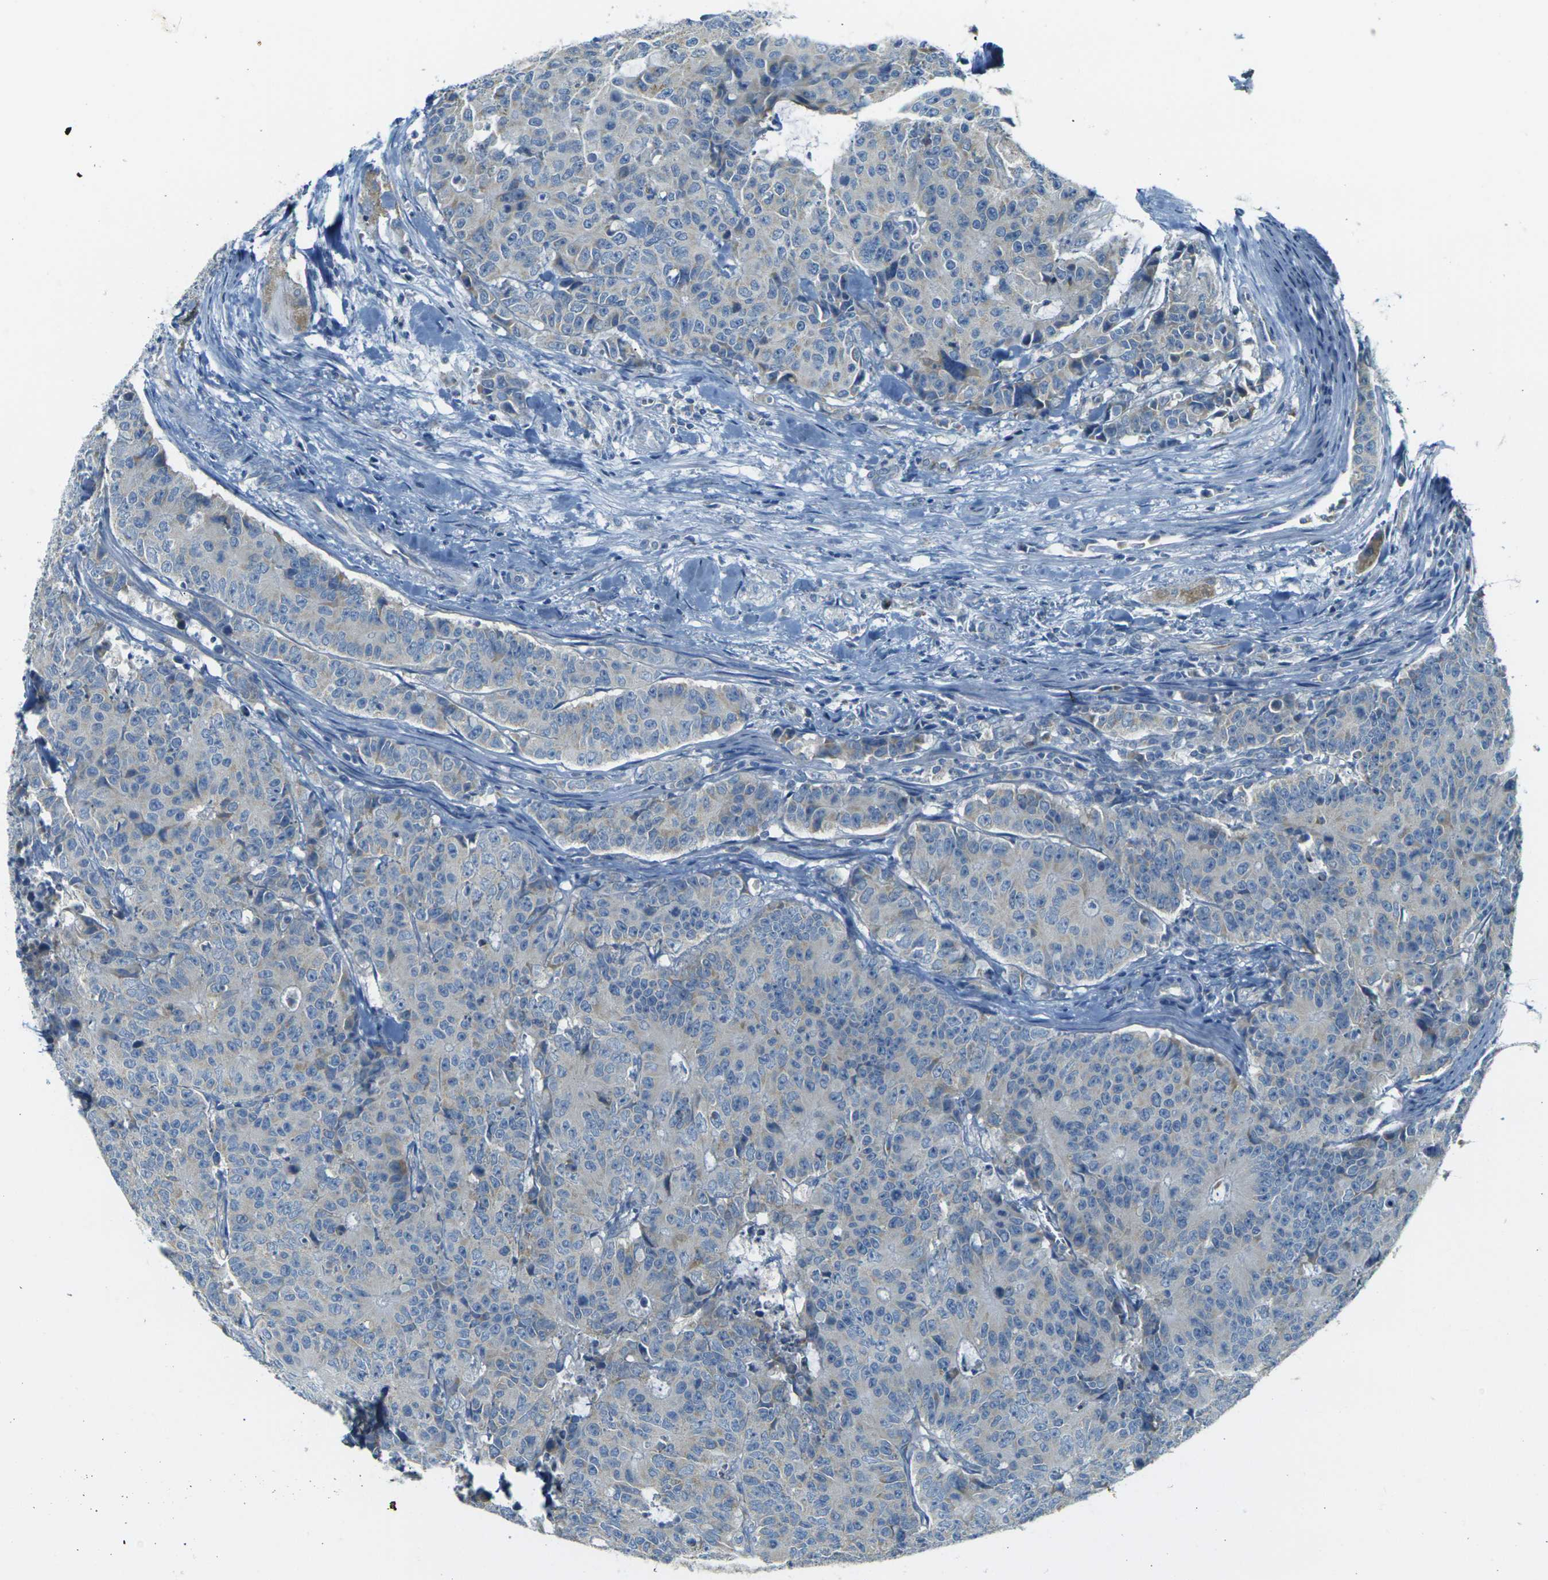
{"staining": {"intensity": "negative", "quantity": "none", "location": "none"}, "tissue": "colorectal cancer", "cell_type": "Tumor cells", "image_type": "cancer", "snomed": [{"axis": "morphology", "description": "Adenocarcinoma, NOS"}, {"axis": "topography", "description": "Colon"}], "caption": "Tumor cells show no significant positivity in colorectal adenocarcinoma. (DAB (3,3'-diaminobenzidine) IHC, high magnification).", "gene": "PARD6B", "patient": {"sex": "female", "age": 86}}